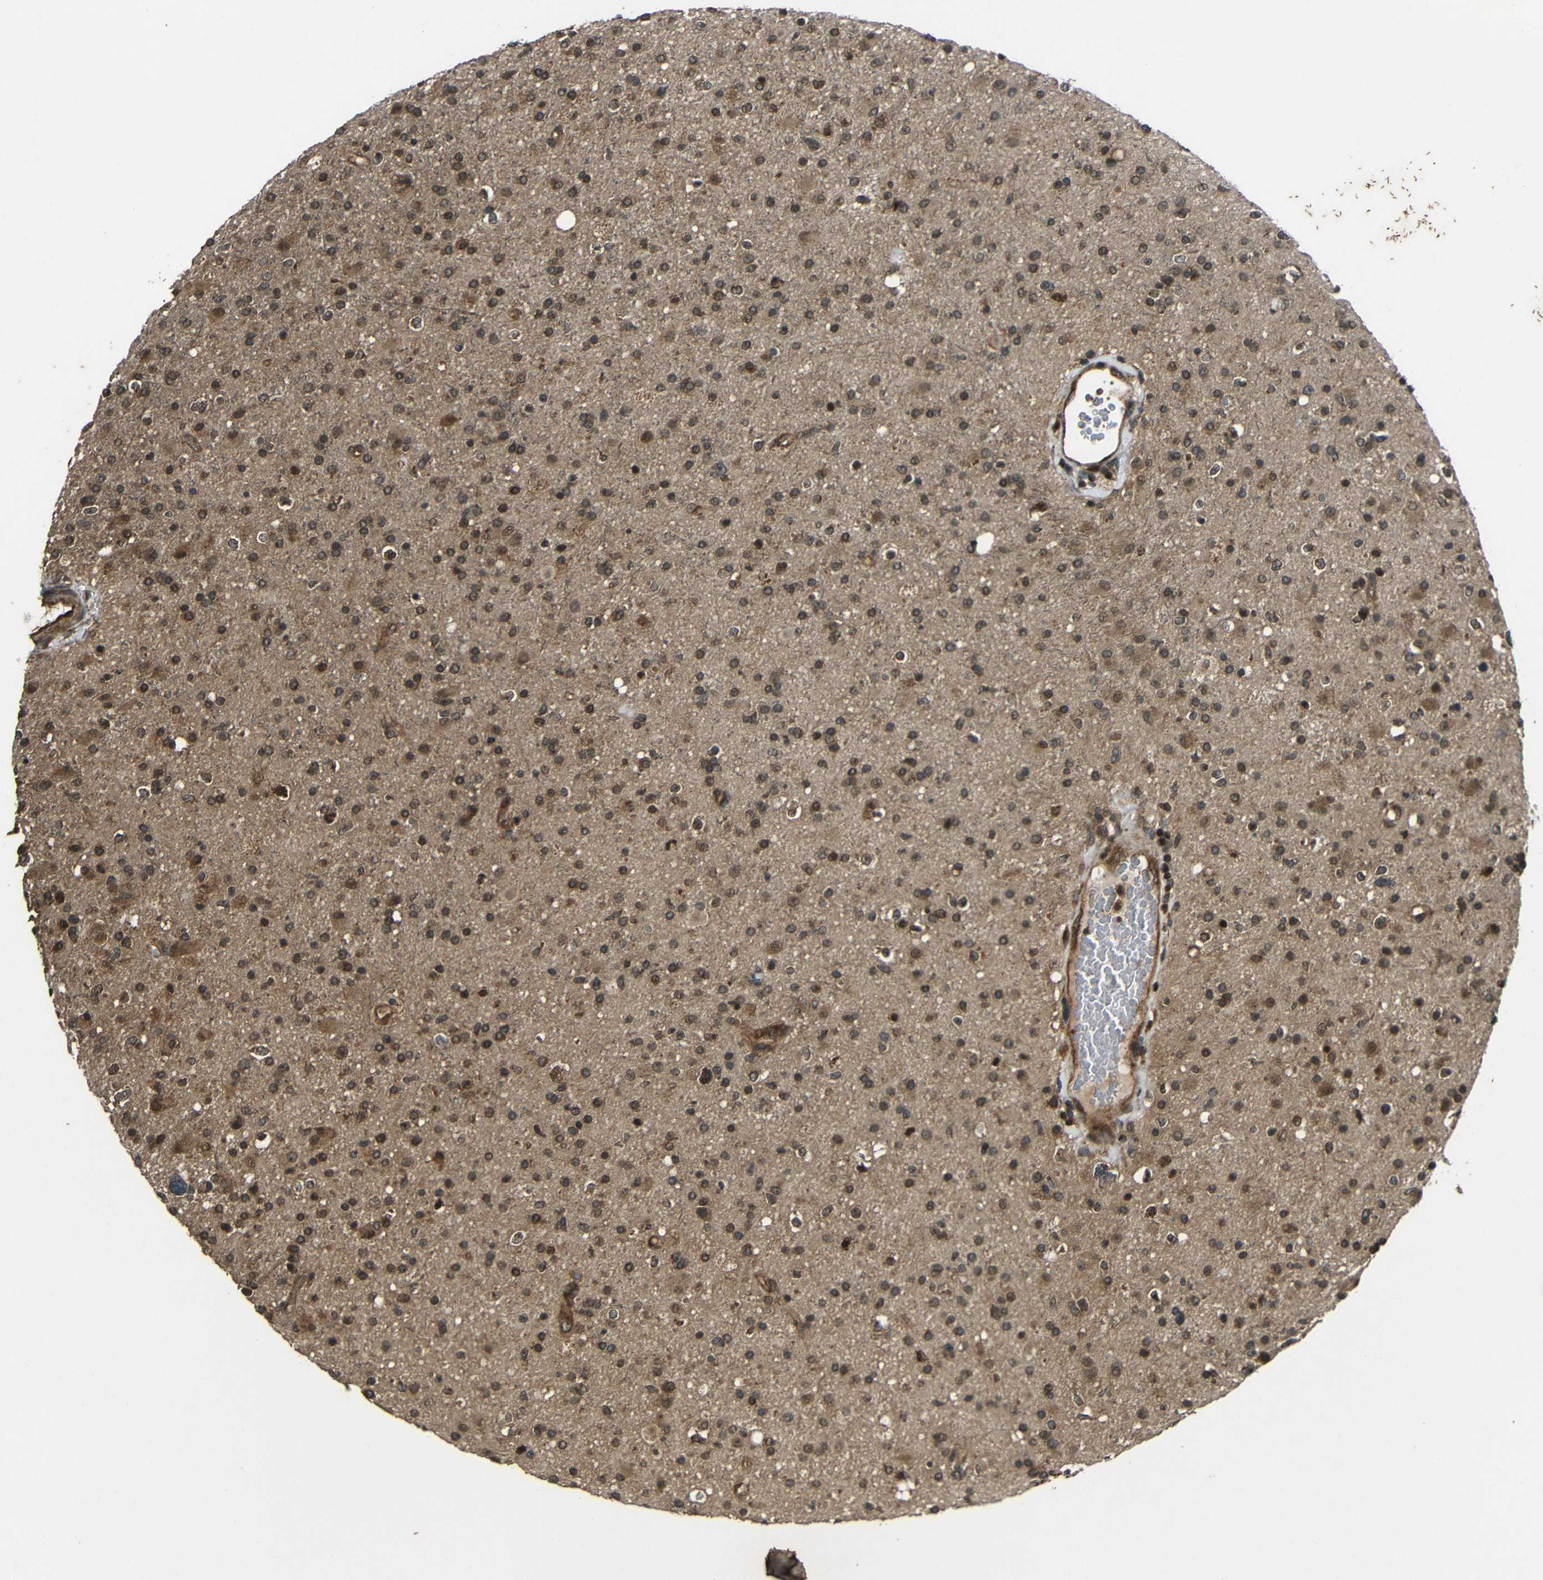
{"staining": {"intensity": "moderate", "quantity": ">75%", "location": "cytoplasmic/membranous,nuclear"}, "tissue": "glioma", "cell_type": "Tumor cells", "image_type": "cancer", "snomed": [{"axis": "morphology", "description": "Glioma, malignant, High grade"}, {"axis": "topography", "description": "Brain"}], "caption": "Brown immunohistochemical staining in human malignant glioma (high-grade) displays moderate cytoplasmic/membranous and nuclear expression in about >75% of tumor cells.", "gene": "PLK2", "patient": {"sex": "male", "age": 33}}